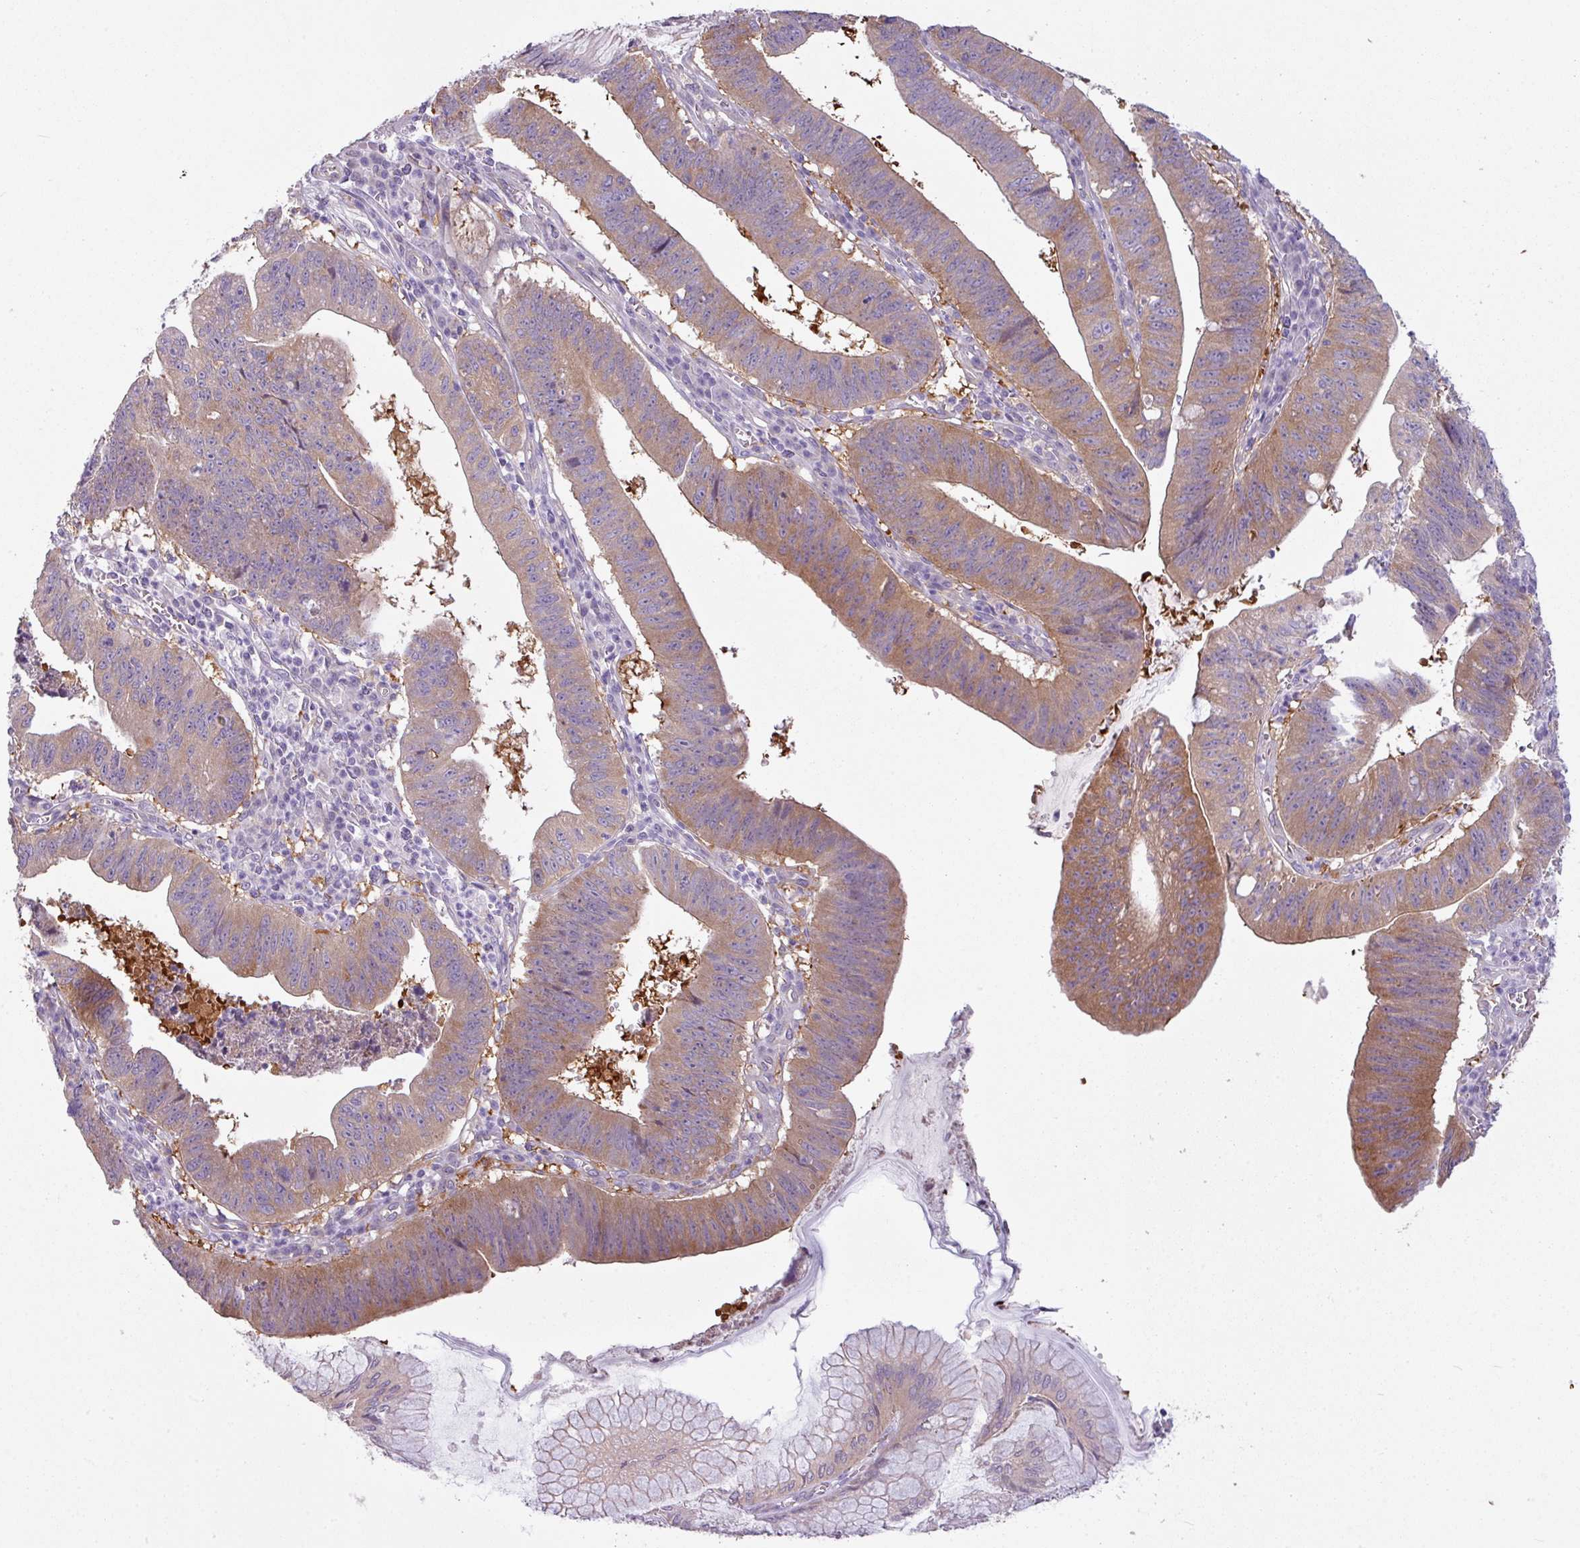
{"staining": {"intensity": "moderate", "quantity": ">75%", "location": "cytoplasmic/membranous"}, "tissue": "stomach cancer", "cell_type": "Tumor cells", "image_type": "cancer", "snomed": [{"axis": "morphology", "description": "Adenocarcinoma, NOS"}, {"axis": "topography", "description": "Stomach"}], "caption": "The micrograph reveals a brown stain indicating the presence of a protein in the cytoplasmic/membranous of tumor cells in stomach cancer (adenocarcinoma).", "gene": "CAMK2B", "patient": {"sex": "male", "age": 59}}